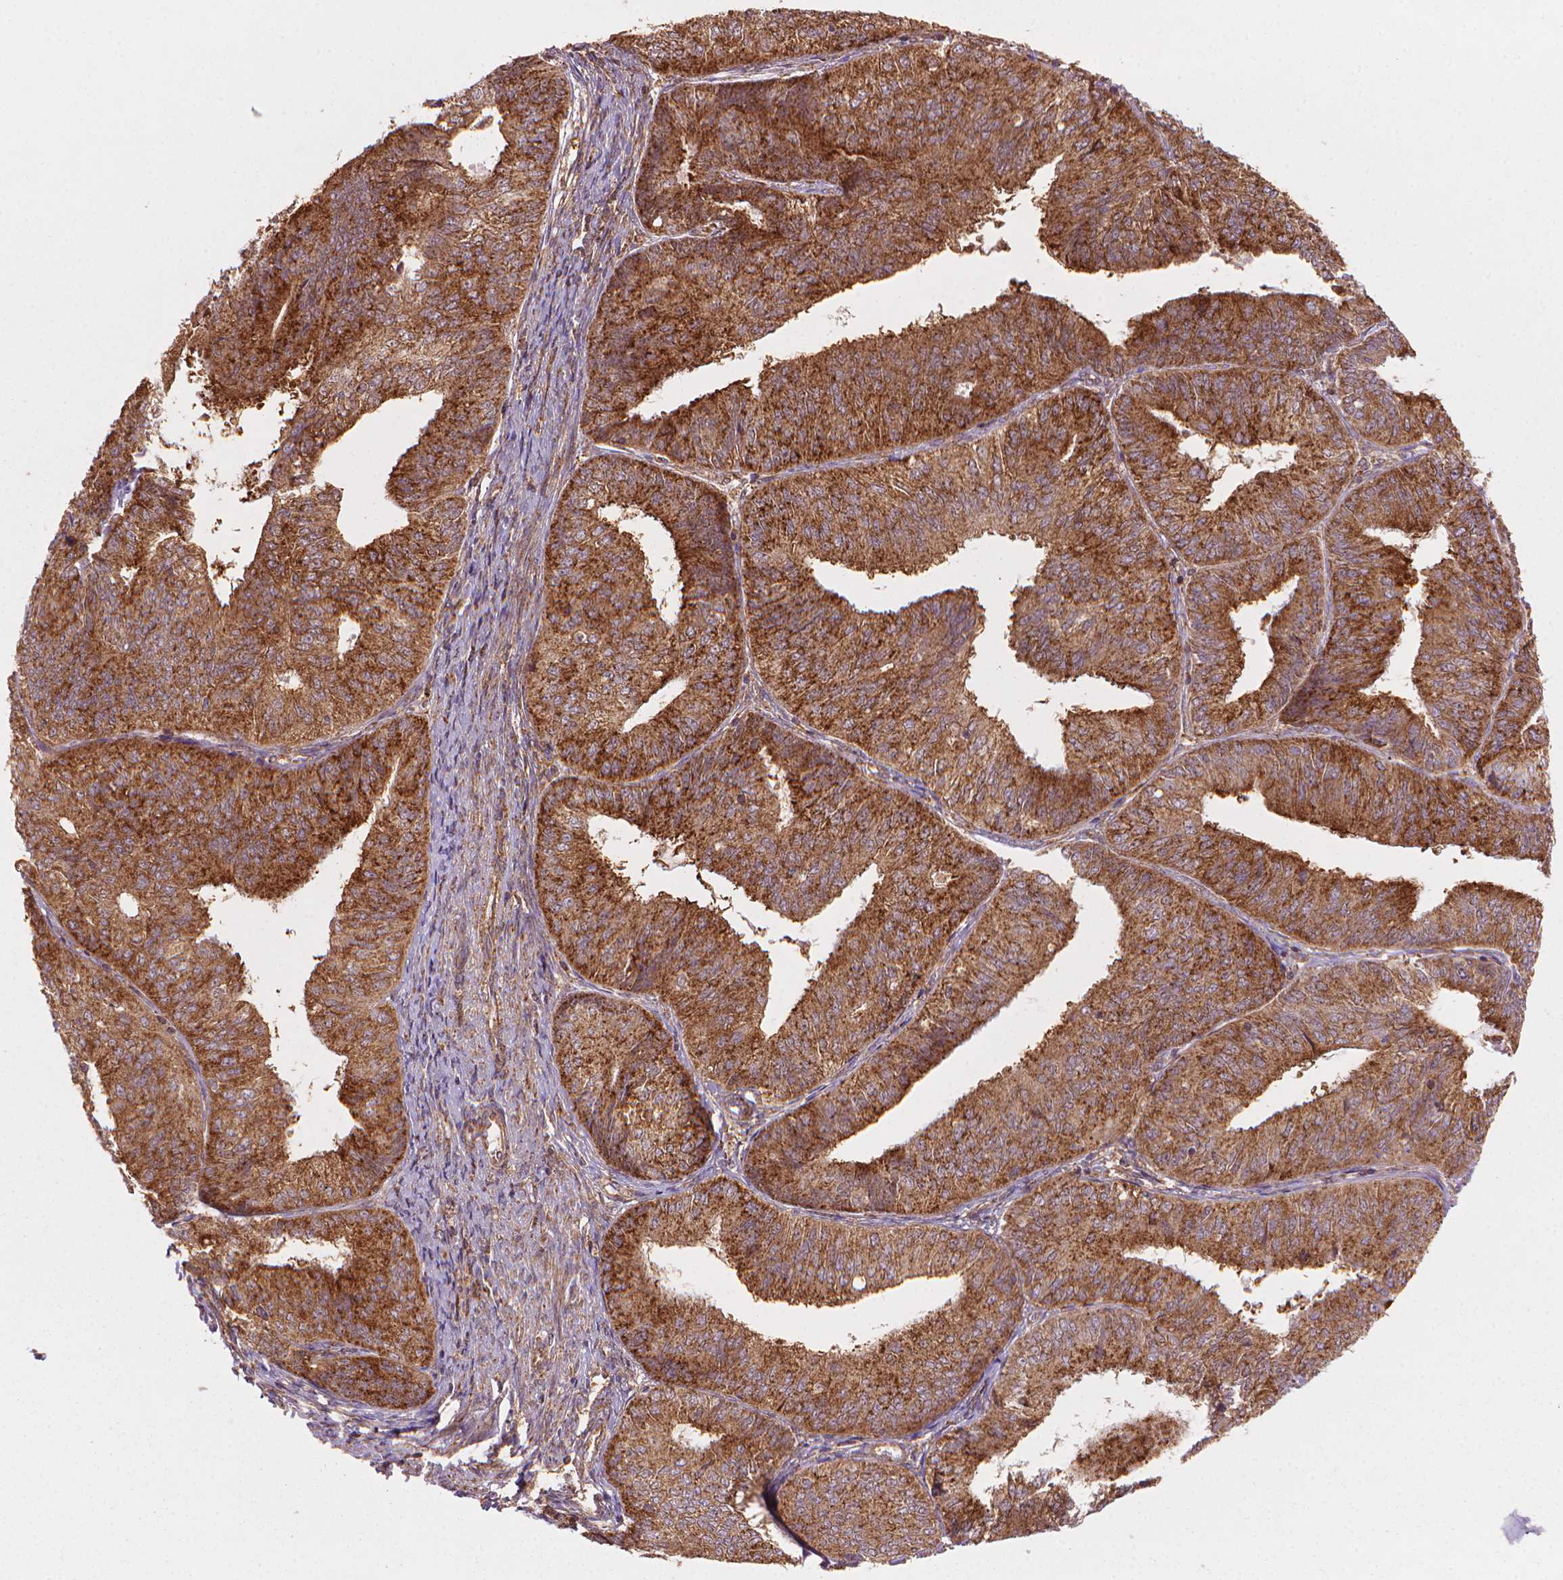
{"staining": {"intensity": "moderate", "quantity": ">75%", "location": "cytoplasmic/membranous"}, "tissue": "endometrial cancer", "cell_type": "Tumor cells", "image_type": "cancer", "snomed": [{"axis": "morphology", "description": "Adenocarcinoma, NOS"}, {"axis": "topography", "description": "Endometrium"}], "caption": "Protein expression analysis of adenocarcinoma (endometrial) reveals moderate cytoplasmic/membranous positivity in about >75% of tumor cells. The staining was performed using DAB to visualize the protein expression in brown, while the nuclei were stained in blue with hematoxylin (Magnification: 20x).", "gene": "VARS2", "patient": {"sex": "female", "age": 58}}